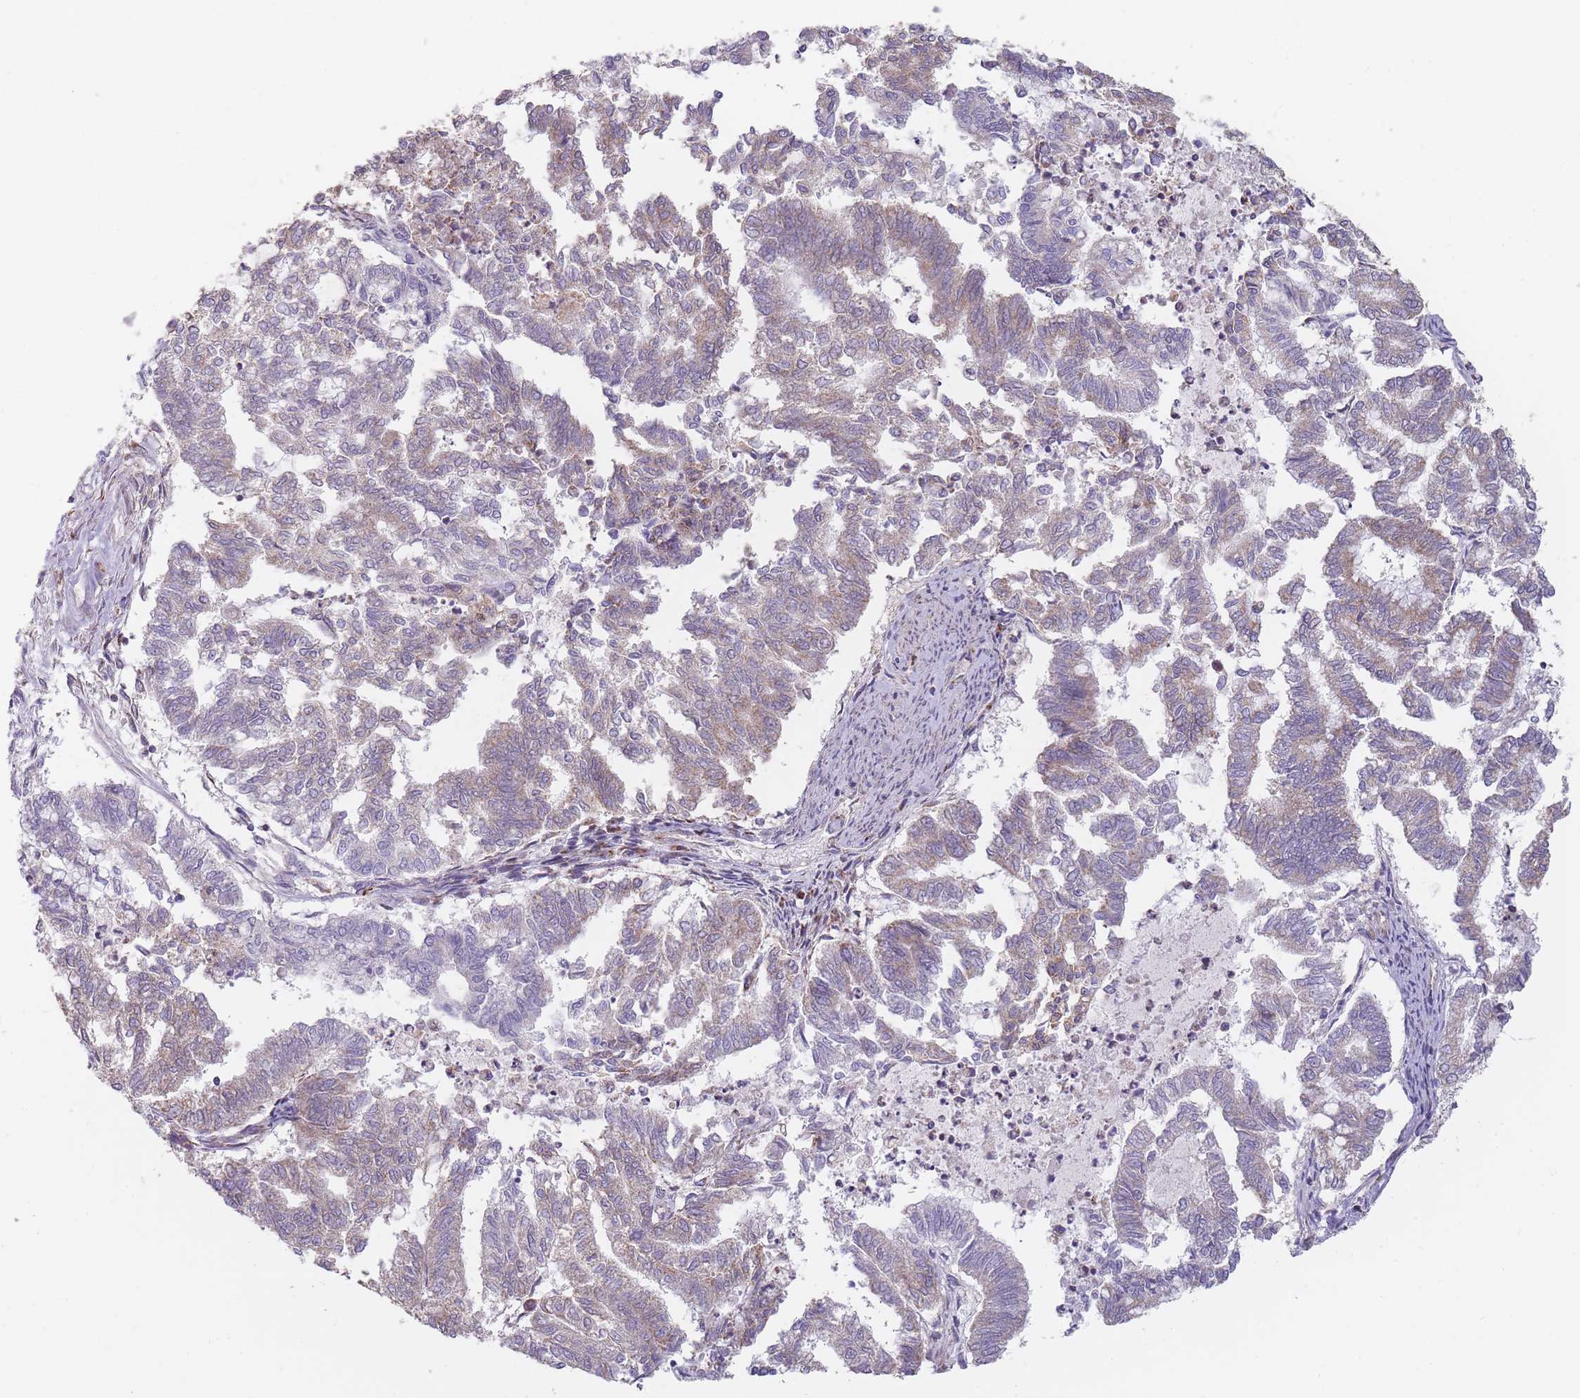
{"staining": {"intensity": "weak", "quantity": "25%-75%", "location": "cytoplasmic/membranous"}, "tissue": "endometrial cancer", "cell_type": "Tumor cells", "image_type": "cancer", "snomed": [{"axis": "morphology", "description": "Adenocarcinoma, NOS"}, {"axis": "topography", "description": "Endometrium"}], "caption": "High-power microscopy captured an IHC photomicrograph of adenocarcinoma (endometrial), revealing weak cytoplasmic/membranous expression in approximately 25%-75% of tumor cells. Using DAB (3,3'-diaminobenzidine) (brown) and hematoxylin (blue) stains, captured at high magnification using brightfield microscopy.", "gene": "NDUFA9", "patient": {"sex": "female", "age": 79}}